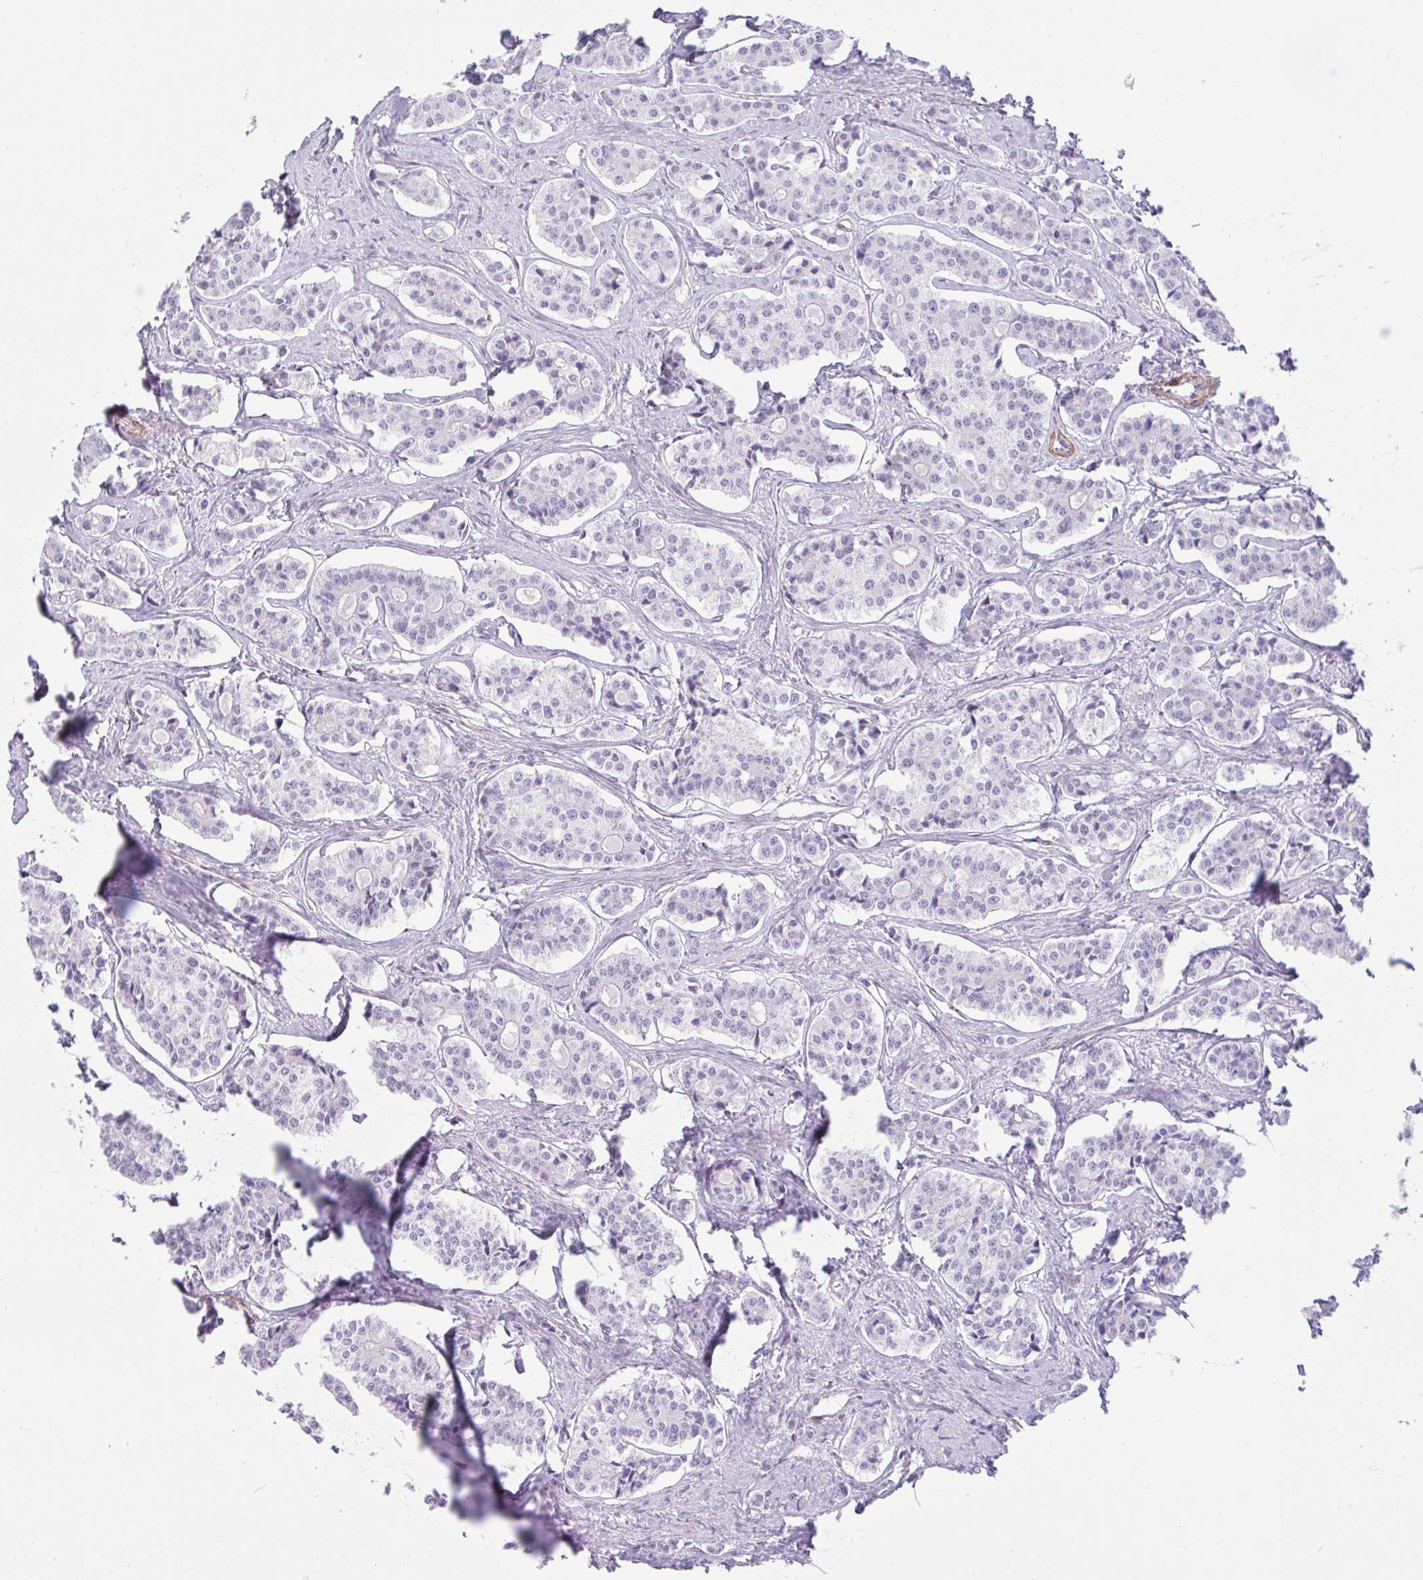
{"staining": {"intensity": "negative", "quantity": "none", "location": "none"}, "tissue": "carcinoid", "cell_type": "Tumor cells", "image_type": "cancer", "snomed": [{"axis": "morphology", "description": "Carcinoid, malignant, NOS"}, {"axis": "topography", "description": "Small intestine"}], "caption": "Immunohistochemistry histopathology image of human carcinoid stained for a protein (brown), which reveals no positivity in tumor cells.", "gene": "CDRT15", "patient": {"sex": "male", "age": 63}}